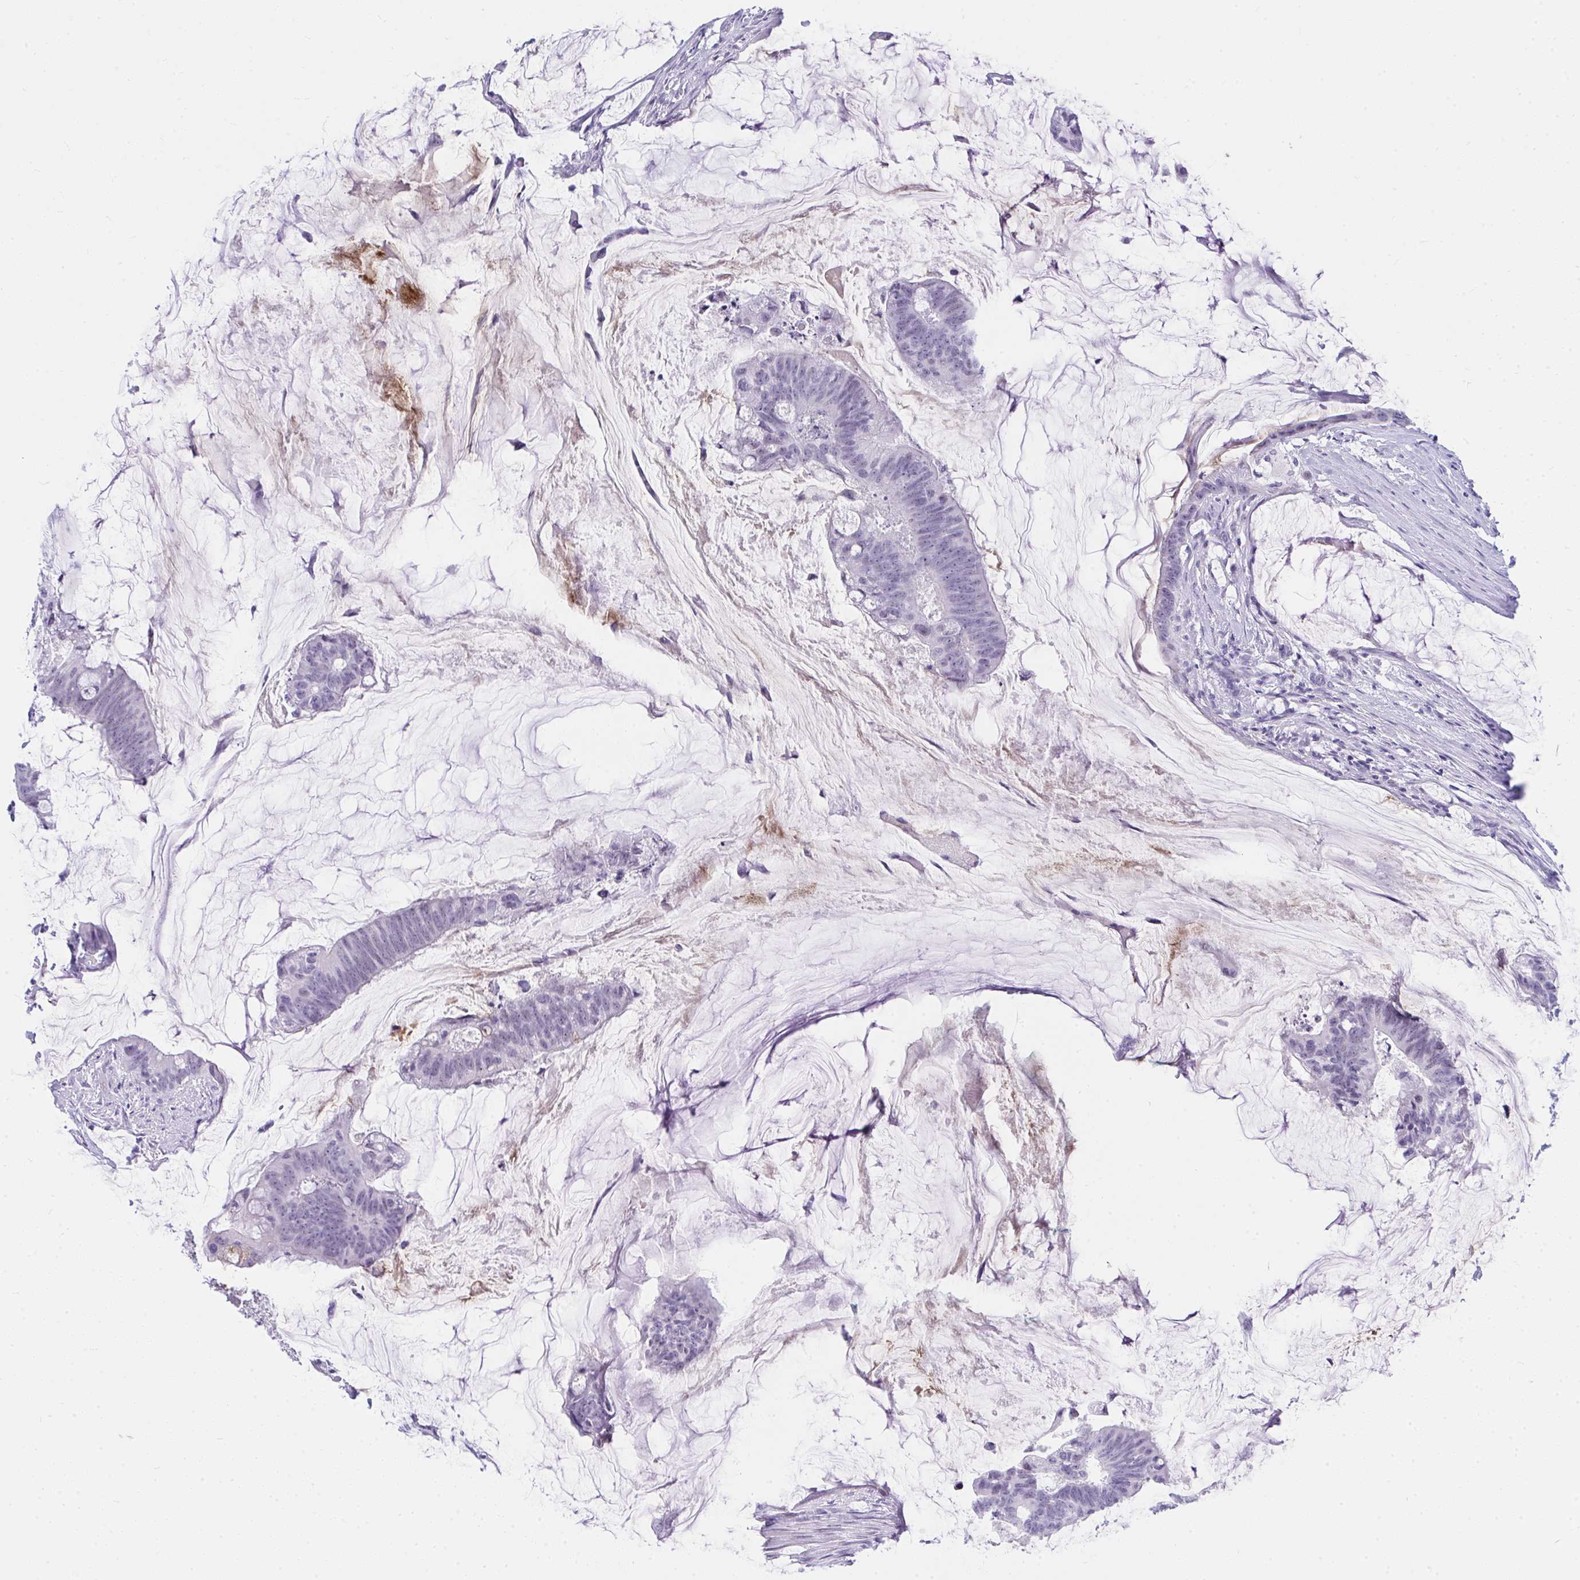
{"staining": {"intensity": "negative", "quantity": "none", "location": "none"}, "tissue": "colorectal cancer", "cell_type": "Tumor cells", "image_type": "cancer", "snomed": [{"axis": "morphology", "description": "Adenocarcinoma, NOS"}, {"axis": "topography", "description": "Colon"}], "caption": "Immunohistochemistry (IHC) of human colorectal adenocarcinoma exhibits no expression in tumor cells. (DAB IHC, high magnification).", "gene": "OR5F1", "patient": {"sex": "male", "age": 62}}